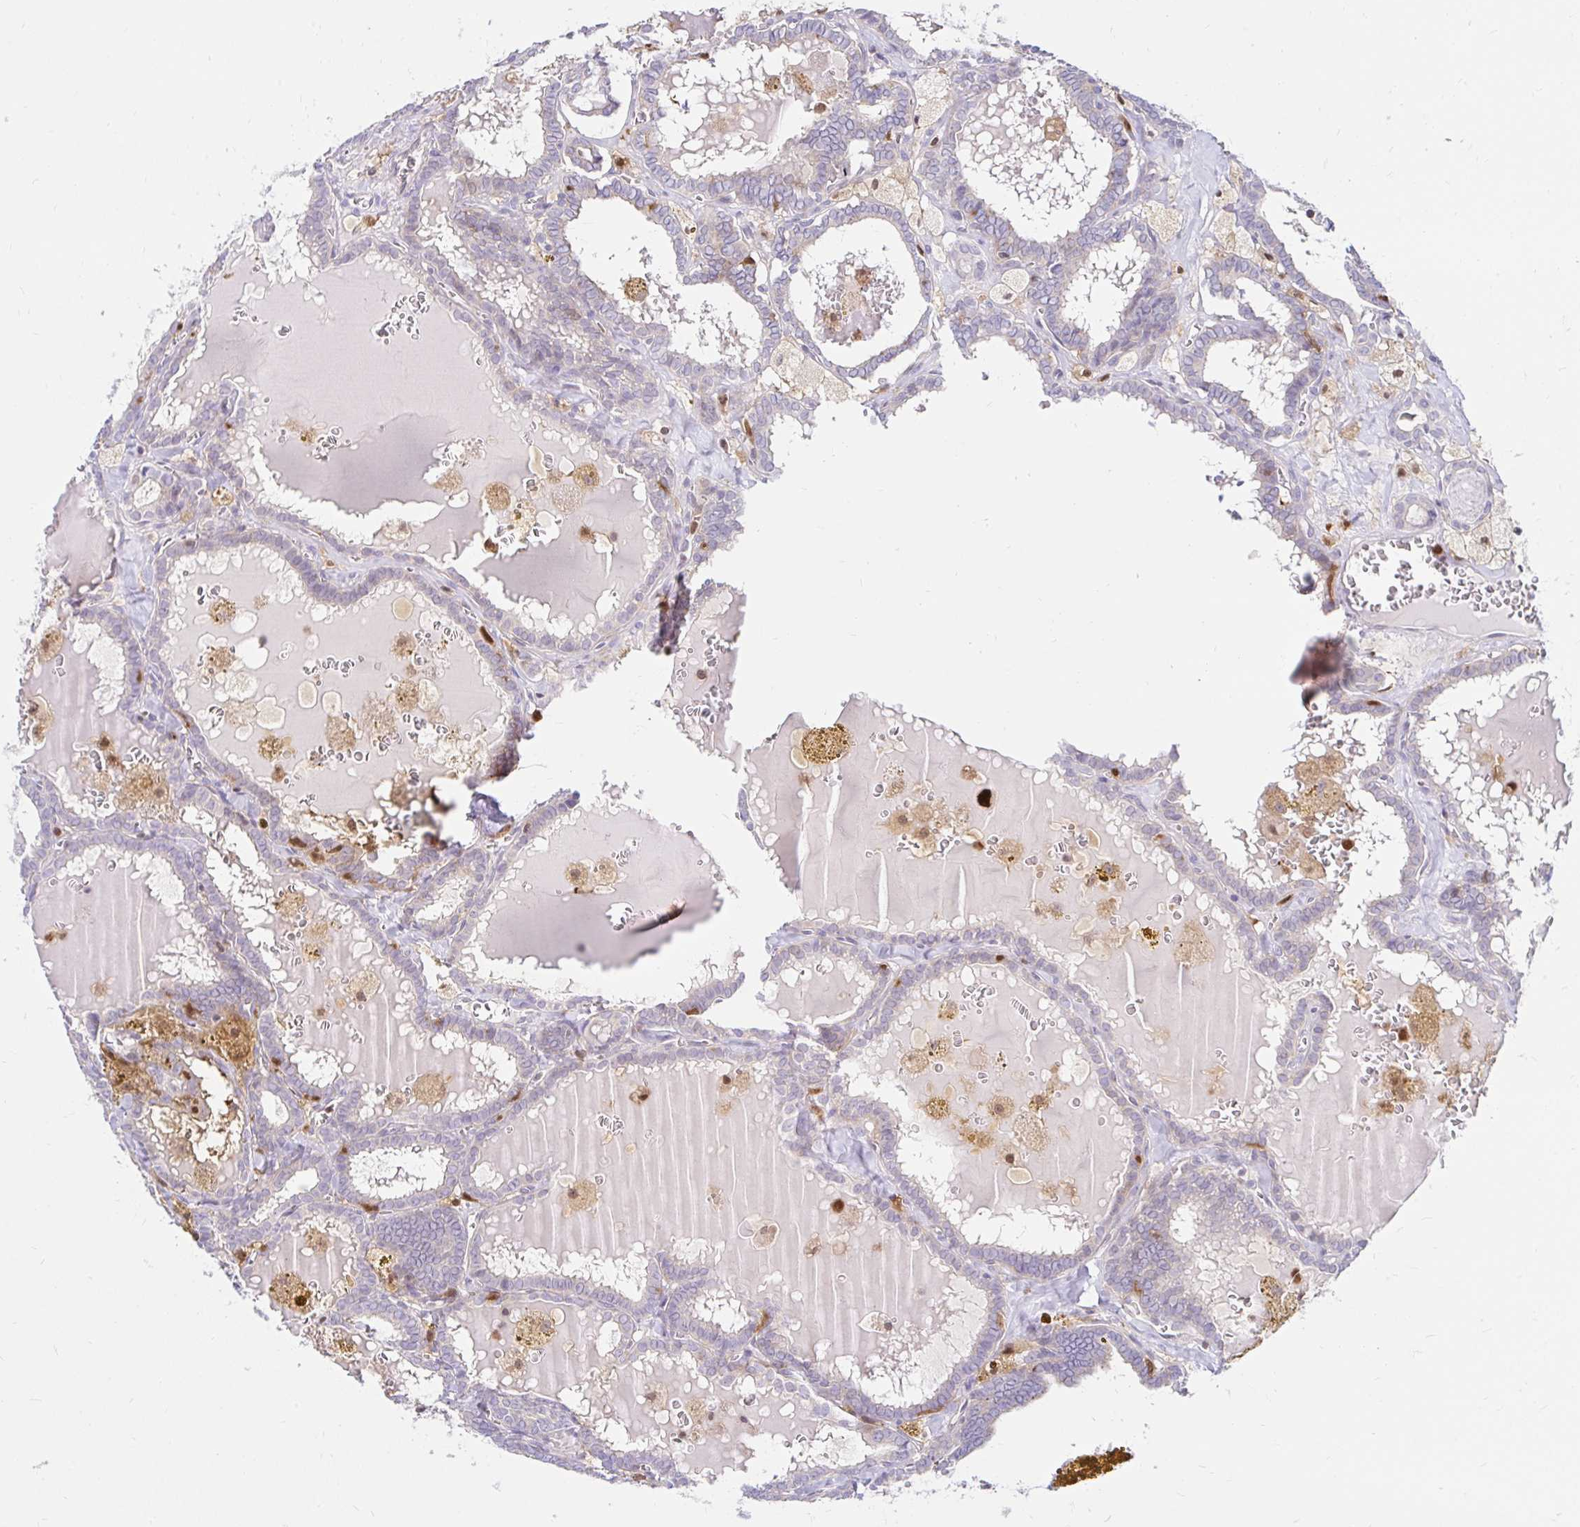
{"staining": {"intensity": "negative", "quantity": "none", "location": "none"}, "tissue": "thyroid cancer", "cell_type": "Tumor cells", "image_type": "cancer", "snomed": [{"axis": "morphology", "description": "Papillary adenocarcinoma, NOS"}, {"axis": "topography", "description": "Thyroid gland"}], "caption": "This is an immunohistochemistry micrograph of human papillary adenocarcinoma (thyroid). There is no expression in tumor cells.", "gene": "PYCARD", "patient": {"sex": "female", "age": 39}}